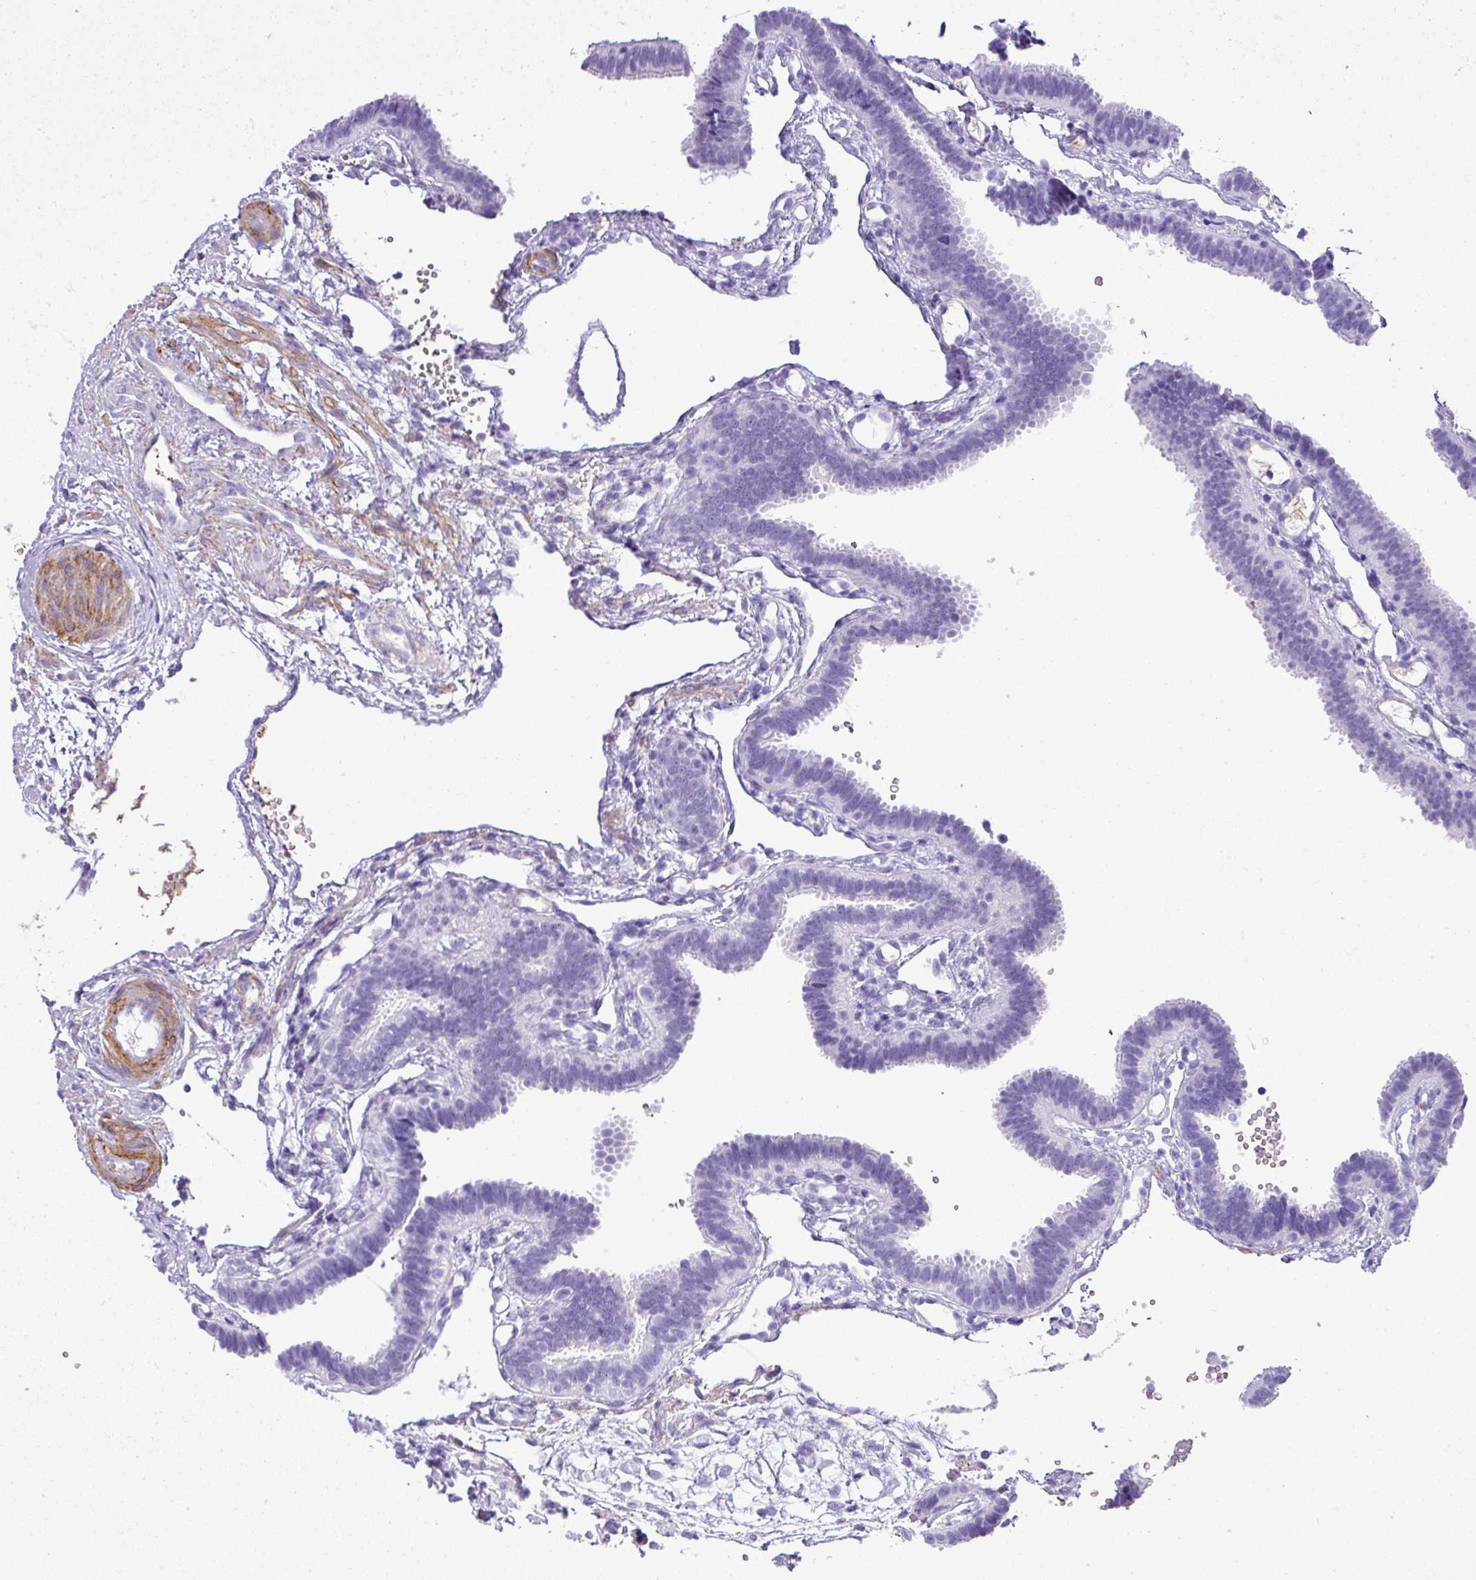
{"staining": {"intensity": "negative", "quantity": "none", "location": "none"}, "tissue": "fallopian tube", "cell_type": "Glandular cells", "image_type": "normal", "snomed": [{"axis": "morphology", "description": "Normal tissue, NOS"}, {"axis": "topography", "description": "Fallopian tube"}], "caption": "Protein analysis of normal fallopian tube exhibits no significant staining in glandular cells.", "gene": "ZSCAN5A", "patient": {"sex": "female", "age": 37}}